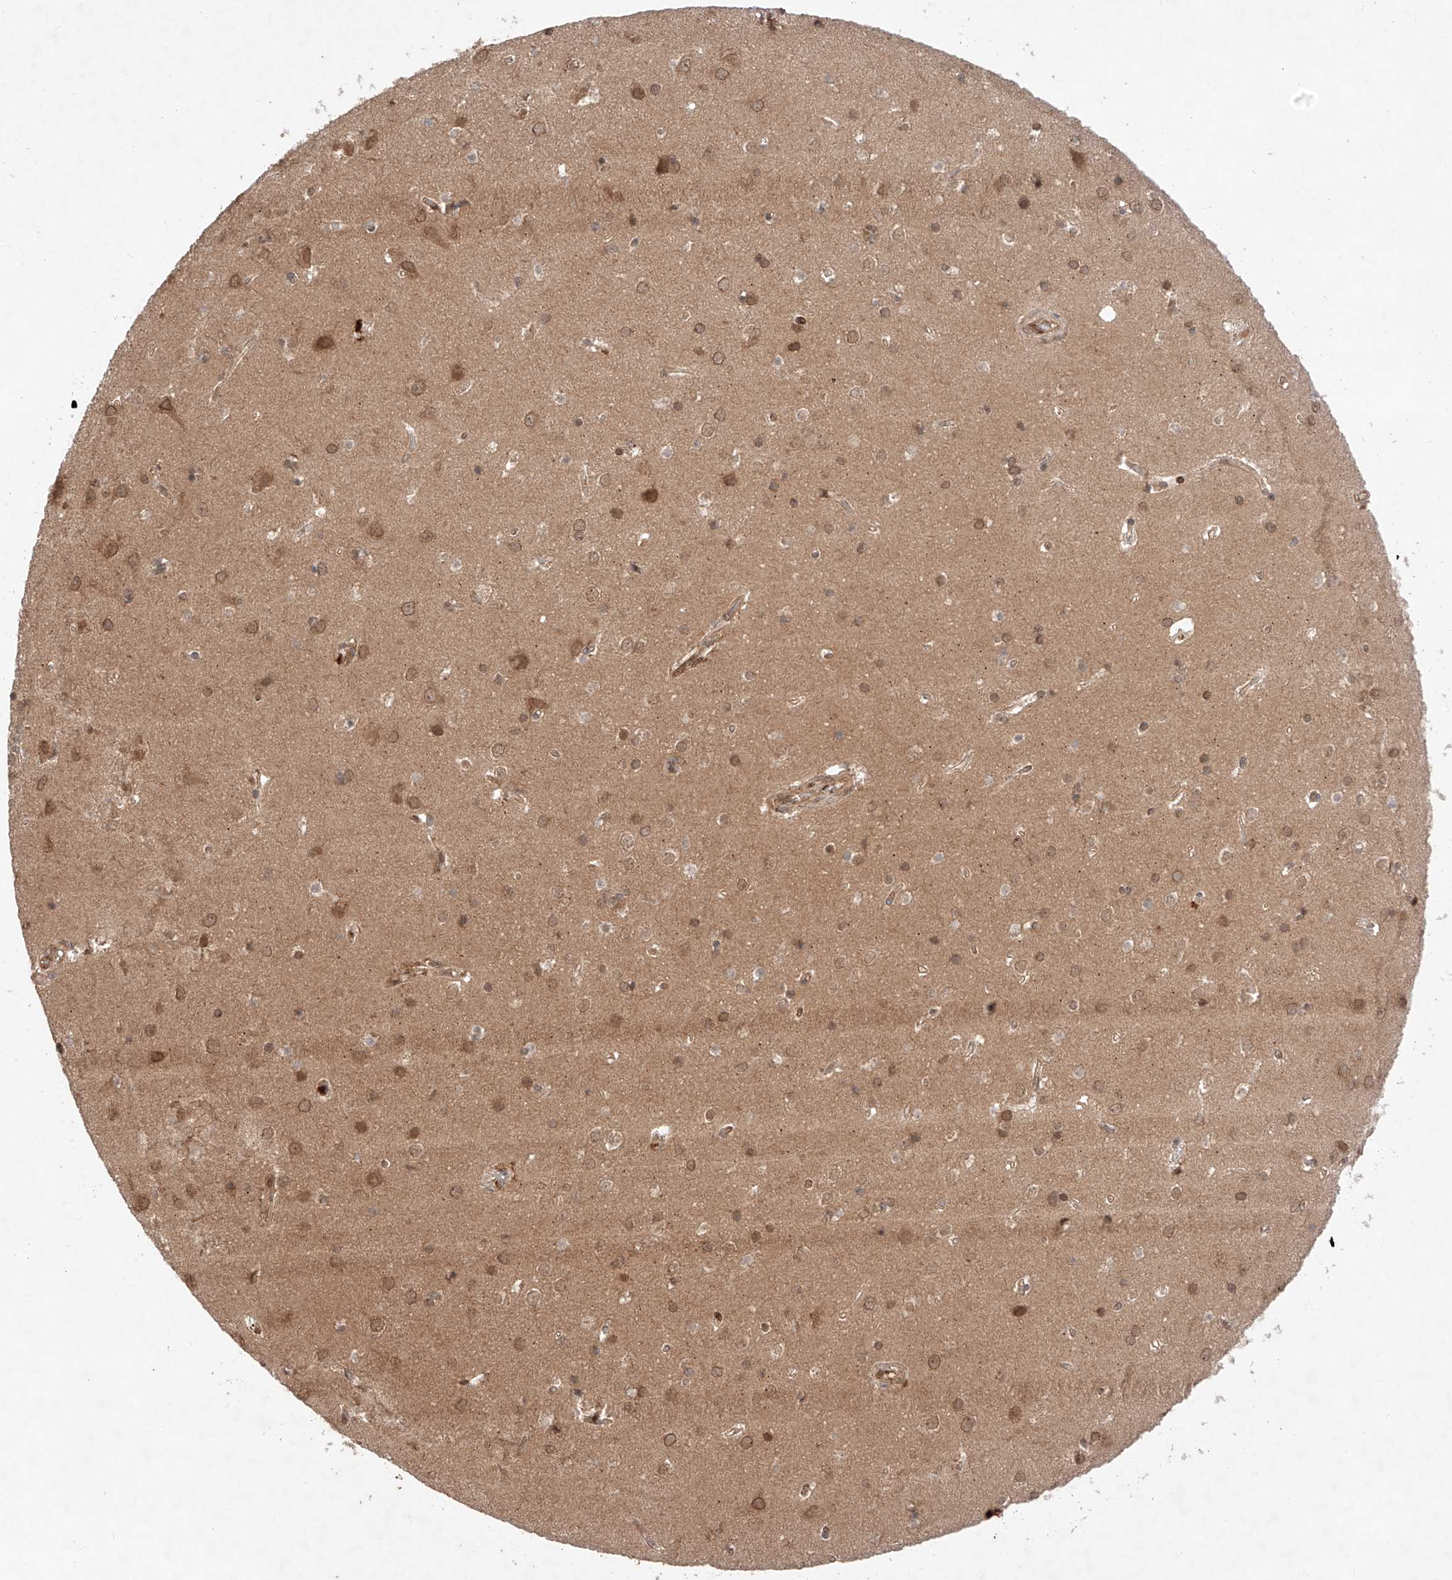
{"staining": {"intensity": "moderate", "quantity": ">75%", "location": "cytoplasmic/membranous"}, "tissue": "cerebral cortex", "cell_type": "Endothelial cells", "image_type": "normal", "snomed": [{"axis": "morphology", "description": "Normal tissue, NOS"}, {"axis": "topography", "description": "Cerebral cortex"}], "caption": "Cerebral cortex stained with a brown dye demonstrates moderate cytoplasmic/membranous positive expression in about >75% of endothelial cells.", "gene": "ZNF124", "patient": {"sex": "male", "age": 54}}